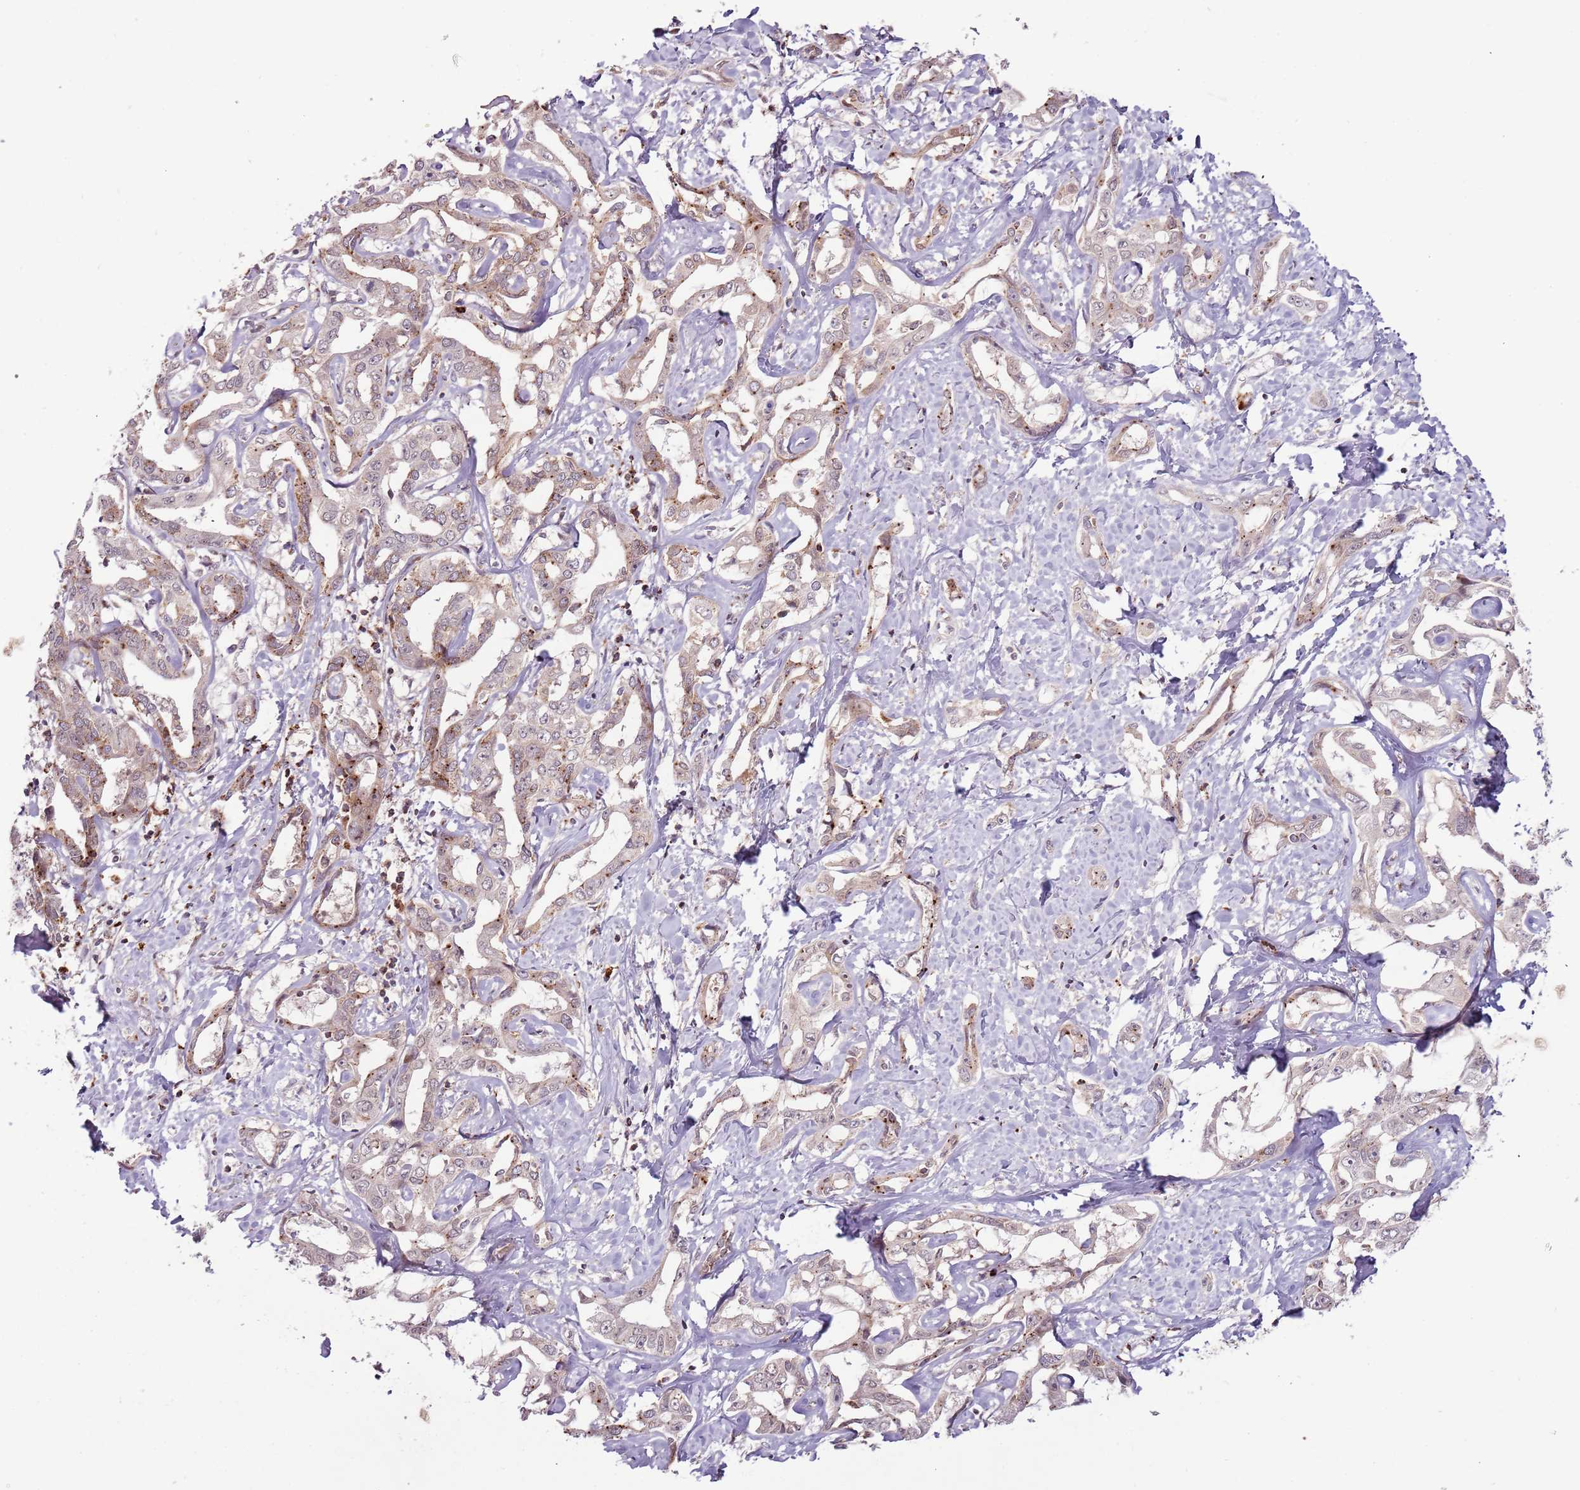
{"staining": {"intensity": "weak", "quantity": "<25%", "location": "cytoplasmic/membranous"}, "tissue": "liver cancer", "cell_type": "Tumor cells", "image_type": "cancer", "snomed": [{"axis": "morphology", "description": "Cholangiocarcinoma"}, {"axis": "topography", "description": "Liver"}], "caption": "High power microscopy histopathology image of an IHC micrograph of liver cholangiocarcinoma, revealing no significant positivity in tumor cells.", "gene": "ULK3", "patient": {"sex": "male", "age": 59}}